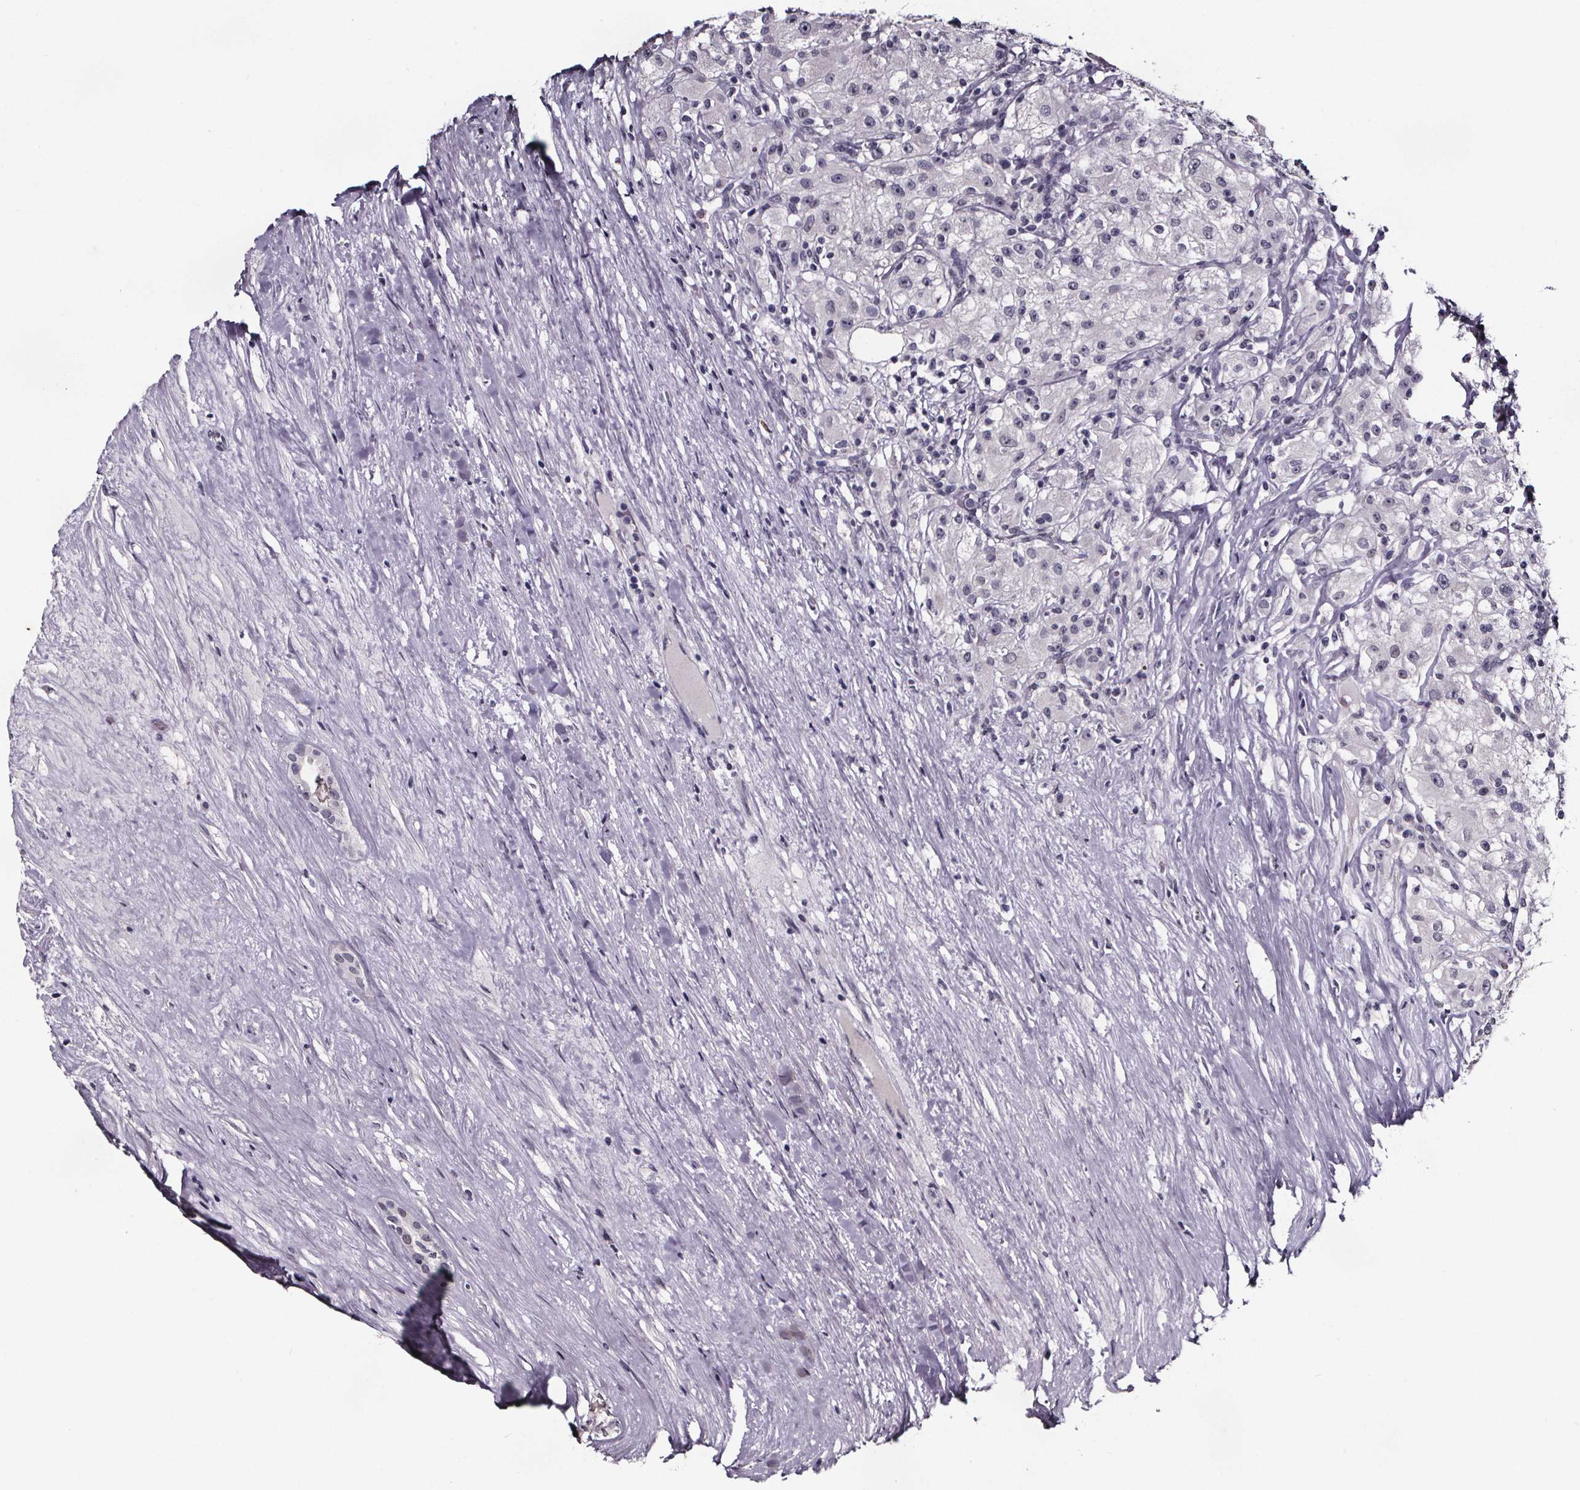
{"staining": {"intensity": "negative", "quantity": "none", "location": "none"}, "tissue": "renal cancer", "cell_type": "Tumor cells", "image_type": "cancer", "snomed": [{"axis": "morphology", "description": "Adenocarcinoma, NOS"}, {"axis": "topography", "description": "Kidney"}], "caption": "High magnification brightfield microscopy of adenocarcinoma (renal) stained with DAB (3,3'-diaminobenzidine) (brown) and counterstained with hematoxylin (blue): tumor cells show no significant expression.", "gene": "AR", "patient": {"sex": "female", "age": 67}}